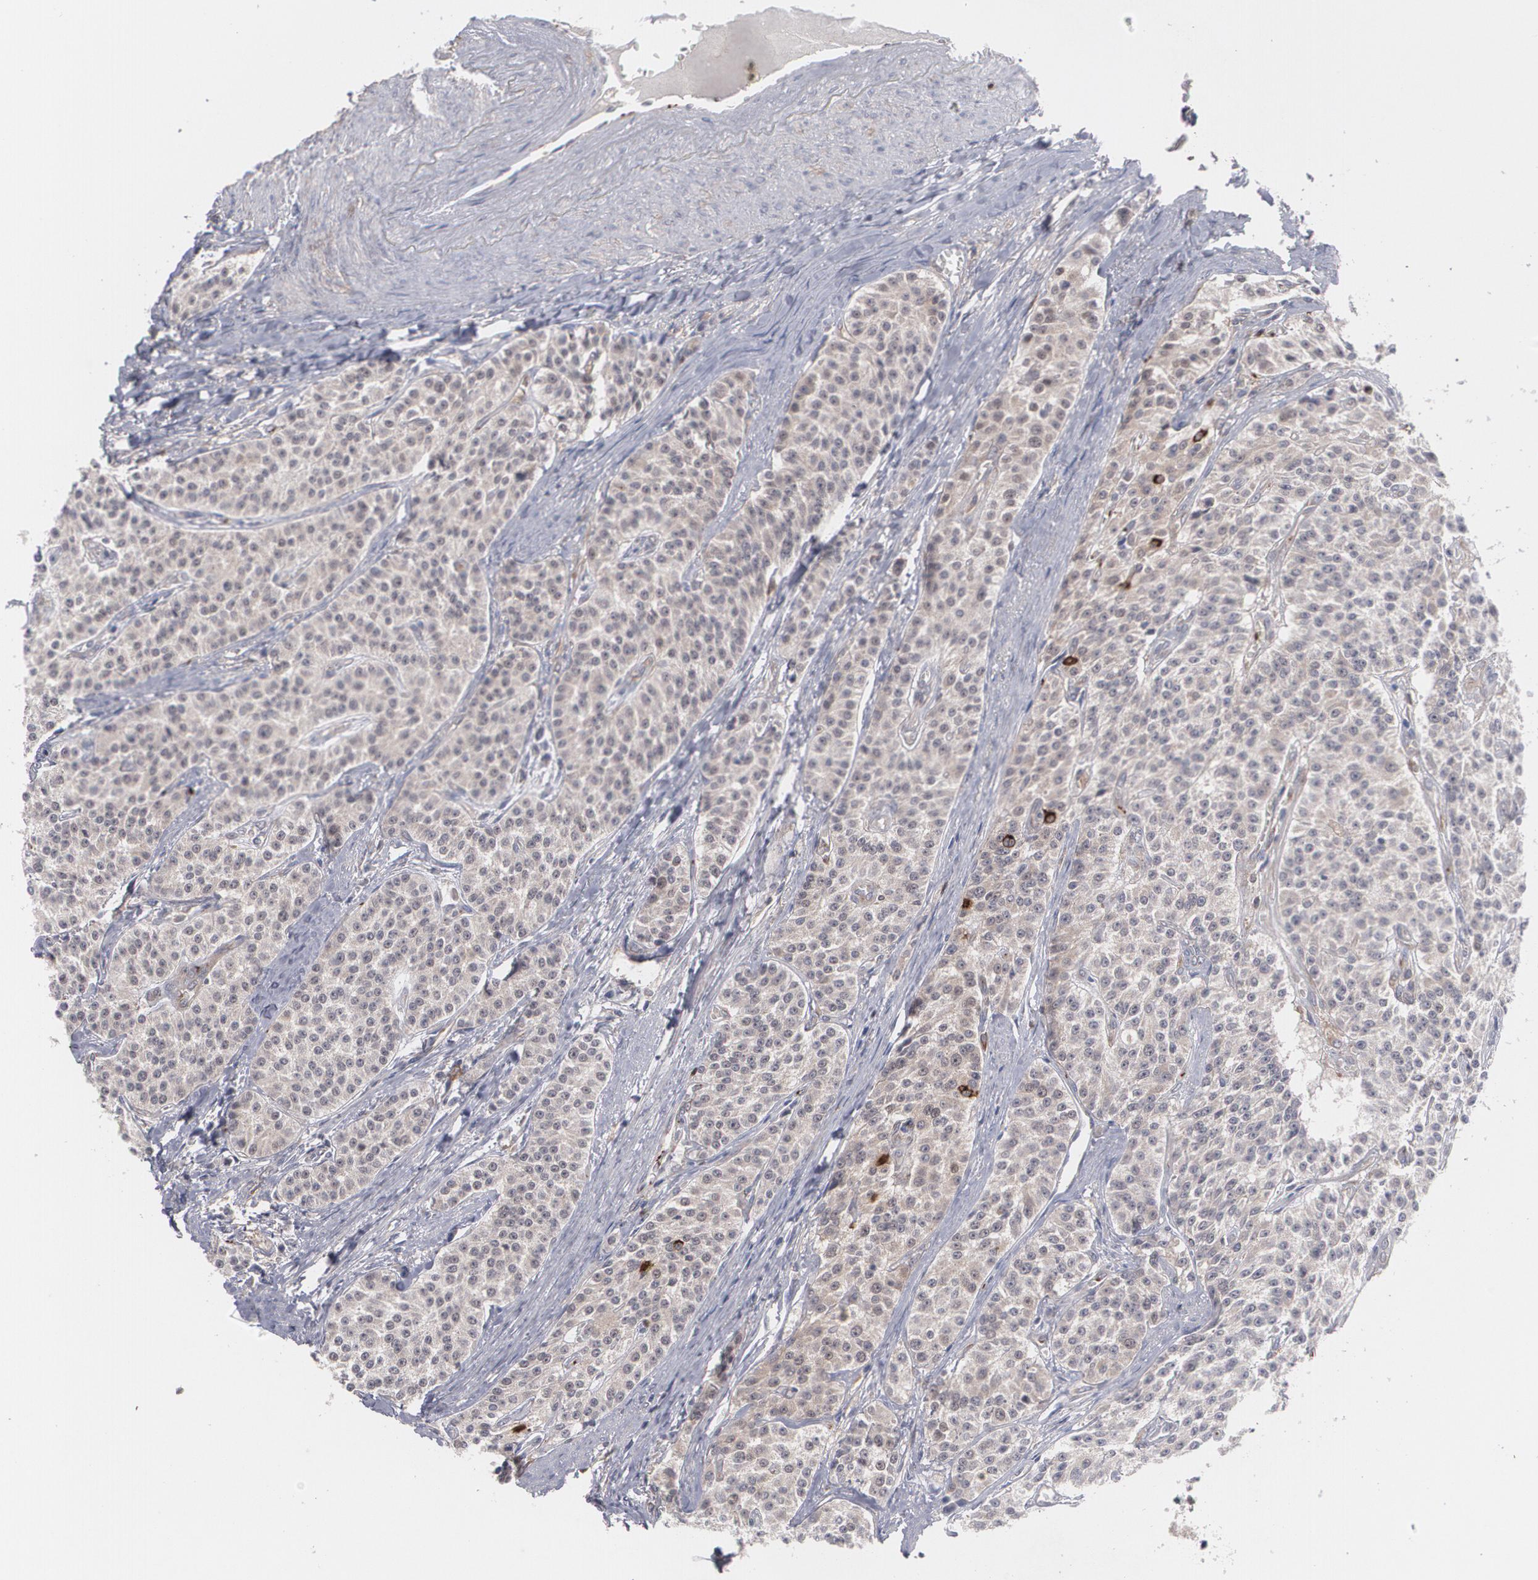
{"staining": {"intensity": "moderate", "quantity": "<25%", "location": "cytoplasmic/membranous"}, "tissue": "carcinoid", "cell_type": "Tumor cells", "image_type": "cancer", "snomed": [{"axis": "morphology", "description": "Carcinoid, malignant, NOS"}, {"axis": "topography", "description": "Stomach"}], "caption": "Immunohistochemistry micrograph of neoplastic tissue: human carcinoid stained using immunohistochemistry shows low levels of moderate protein expression localized specifically in the cytoplasmic/membranous of tumor cells, appearing as a cytoplasmic/membranous brown color.", "gene": "HTT", "patient": {"sex": "female", "age": 76}}